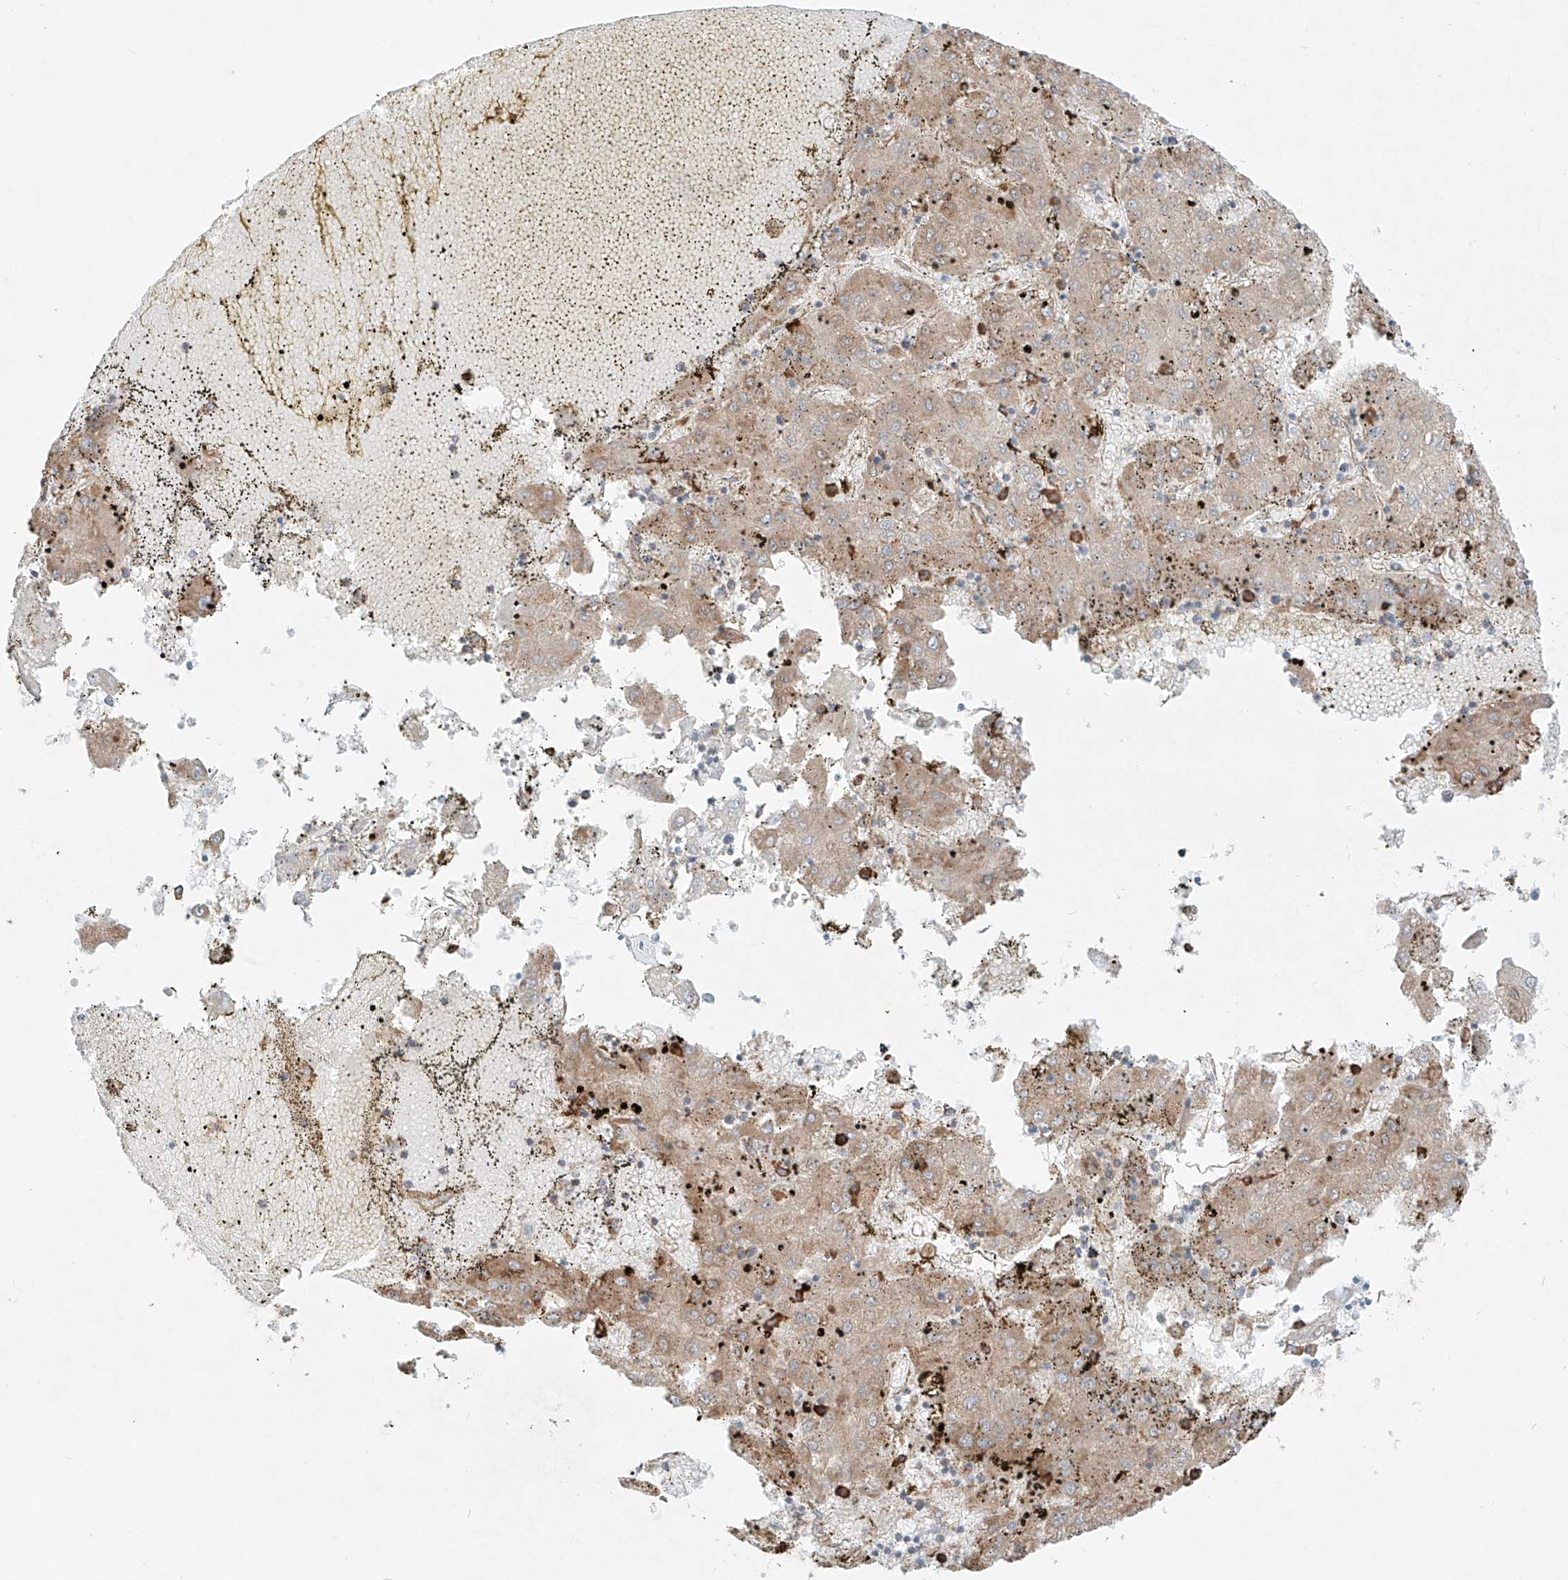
{"staining": {"intensity": "weak", "quantity": "25%-75%", "location": "cytoplasmic/membranous"}, "tissue": "liver cancer", "cell_type": "Tumor cells", "image_type": "cancer", "snomed": [{"axis": "morphology", "description": "Carcinoma, Hepatocellular, NOS"}, {"axis": "topography", "description": "Liver"}], "caption": "Immunohistochemistry histopathology image of liver cancer (hepatocellular carcinoma) stained for a protein (brown), which exhibits low levels of weak cytoplasmic/membranous staining in approximately 25%-75% of tumor cells.", "gene": "EIPR1", "patient": {"sex": "male", "age": 72}}